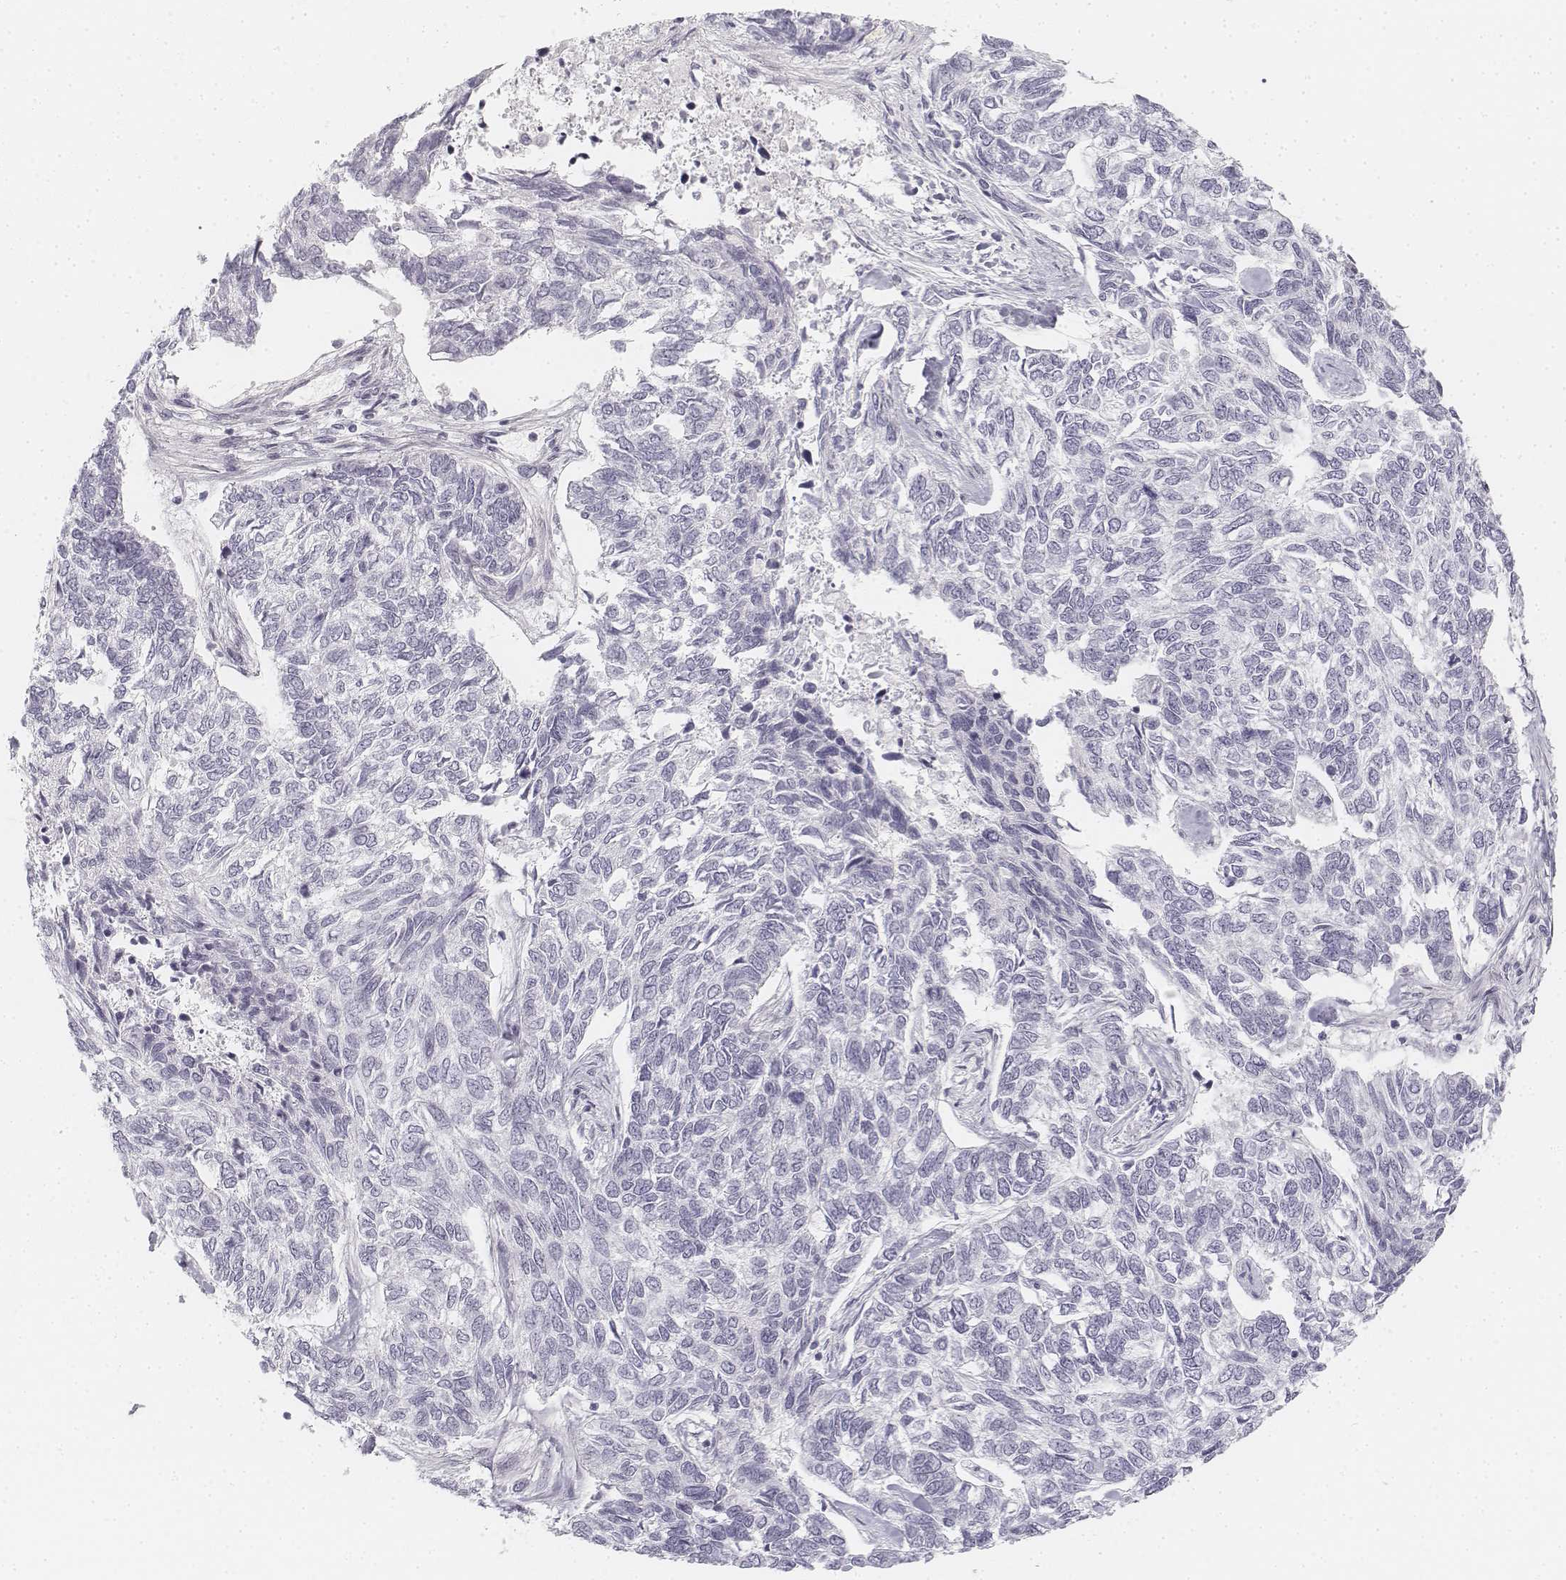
{"staining": {"intensity": "negative", "quantity": "none", "location": "none"}, "tissue": "skin cancer", "cell_type": "Tumor cells", "image_type": "cancer", "snomed": [{"axis": "morphology", "description": "Basal cell carcinoma"}, {"axis": "topography", "description": "Skin"}], "caption": "The immunohistochemistry (IHC) micrograph has no significant staining in tumor cells of skin cancer (basal cell carcinoma) tissue.", "gene": "KRT25", "patient": {"sex": "female", "age": 65}}